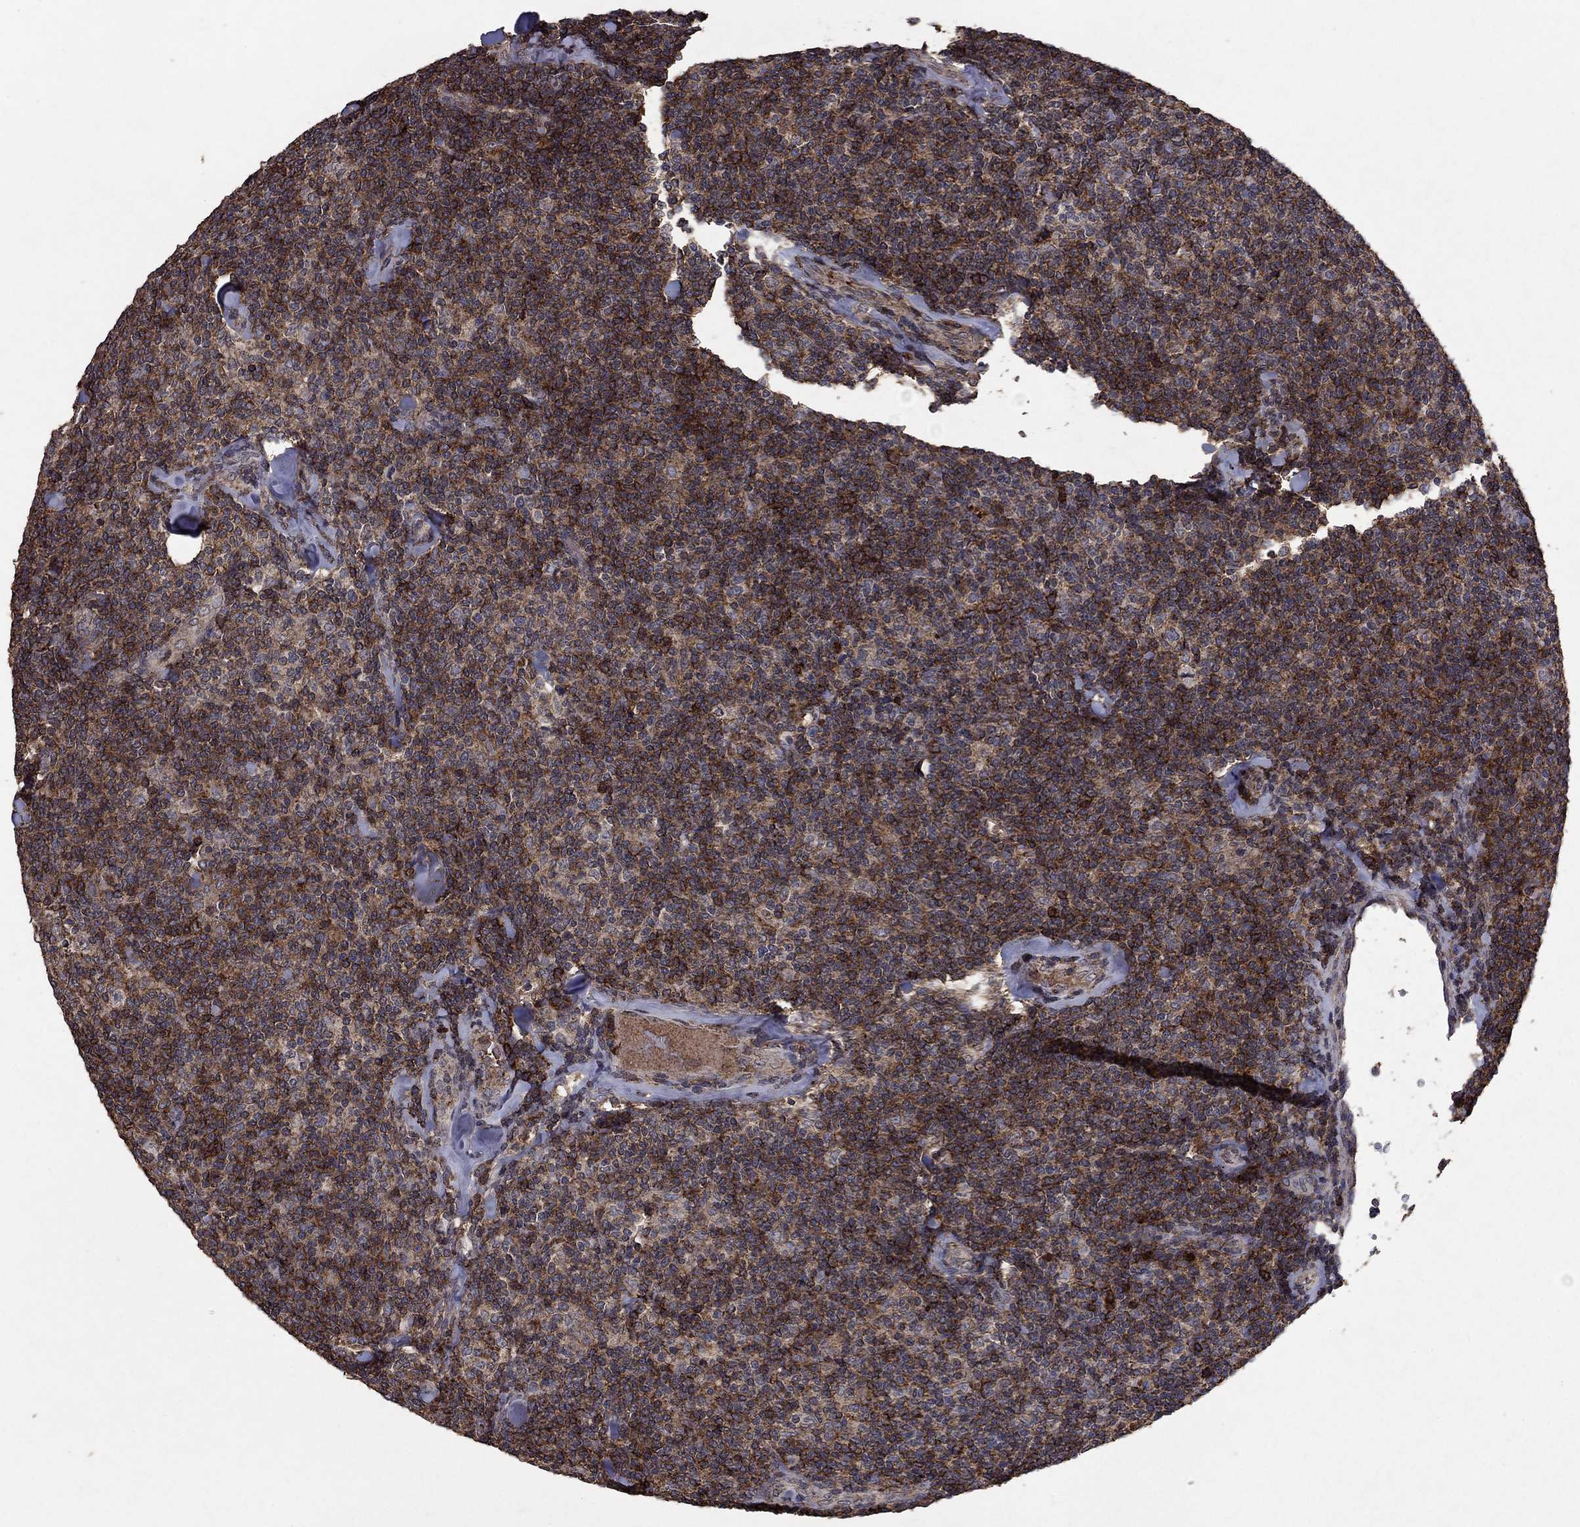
{"staining": {"intensity": "strong", "quantity": "25%-75%", "location": "cytoplasmic/membranous,nuclear"}, "tissue": "lymphoma", "cell_type": "Tumor cells", "image_type": "cancer", "snomed": [{"axis": "morphology", "description": "Malignant lymphoma, non-Hodgkin's type, Low grade"}, {"axis": "topography", "description": "Lymph node"}], "caption": "The micrograph reveals immunohistochemical staining of lymphoma. There is strong cytoplasmic/membranous and nuclear positivity is identified in approximately 25%-75% of tumor cells. The staining is performed using DAB (3,3'-diaminobenzidine) brown chromogen to label protein expression. The nuclei are counter-stained blue using hematoxylin.", "gene": "CD24", "patient": {"sex": "female", "age": 56}}